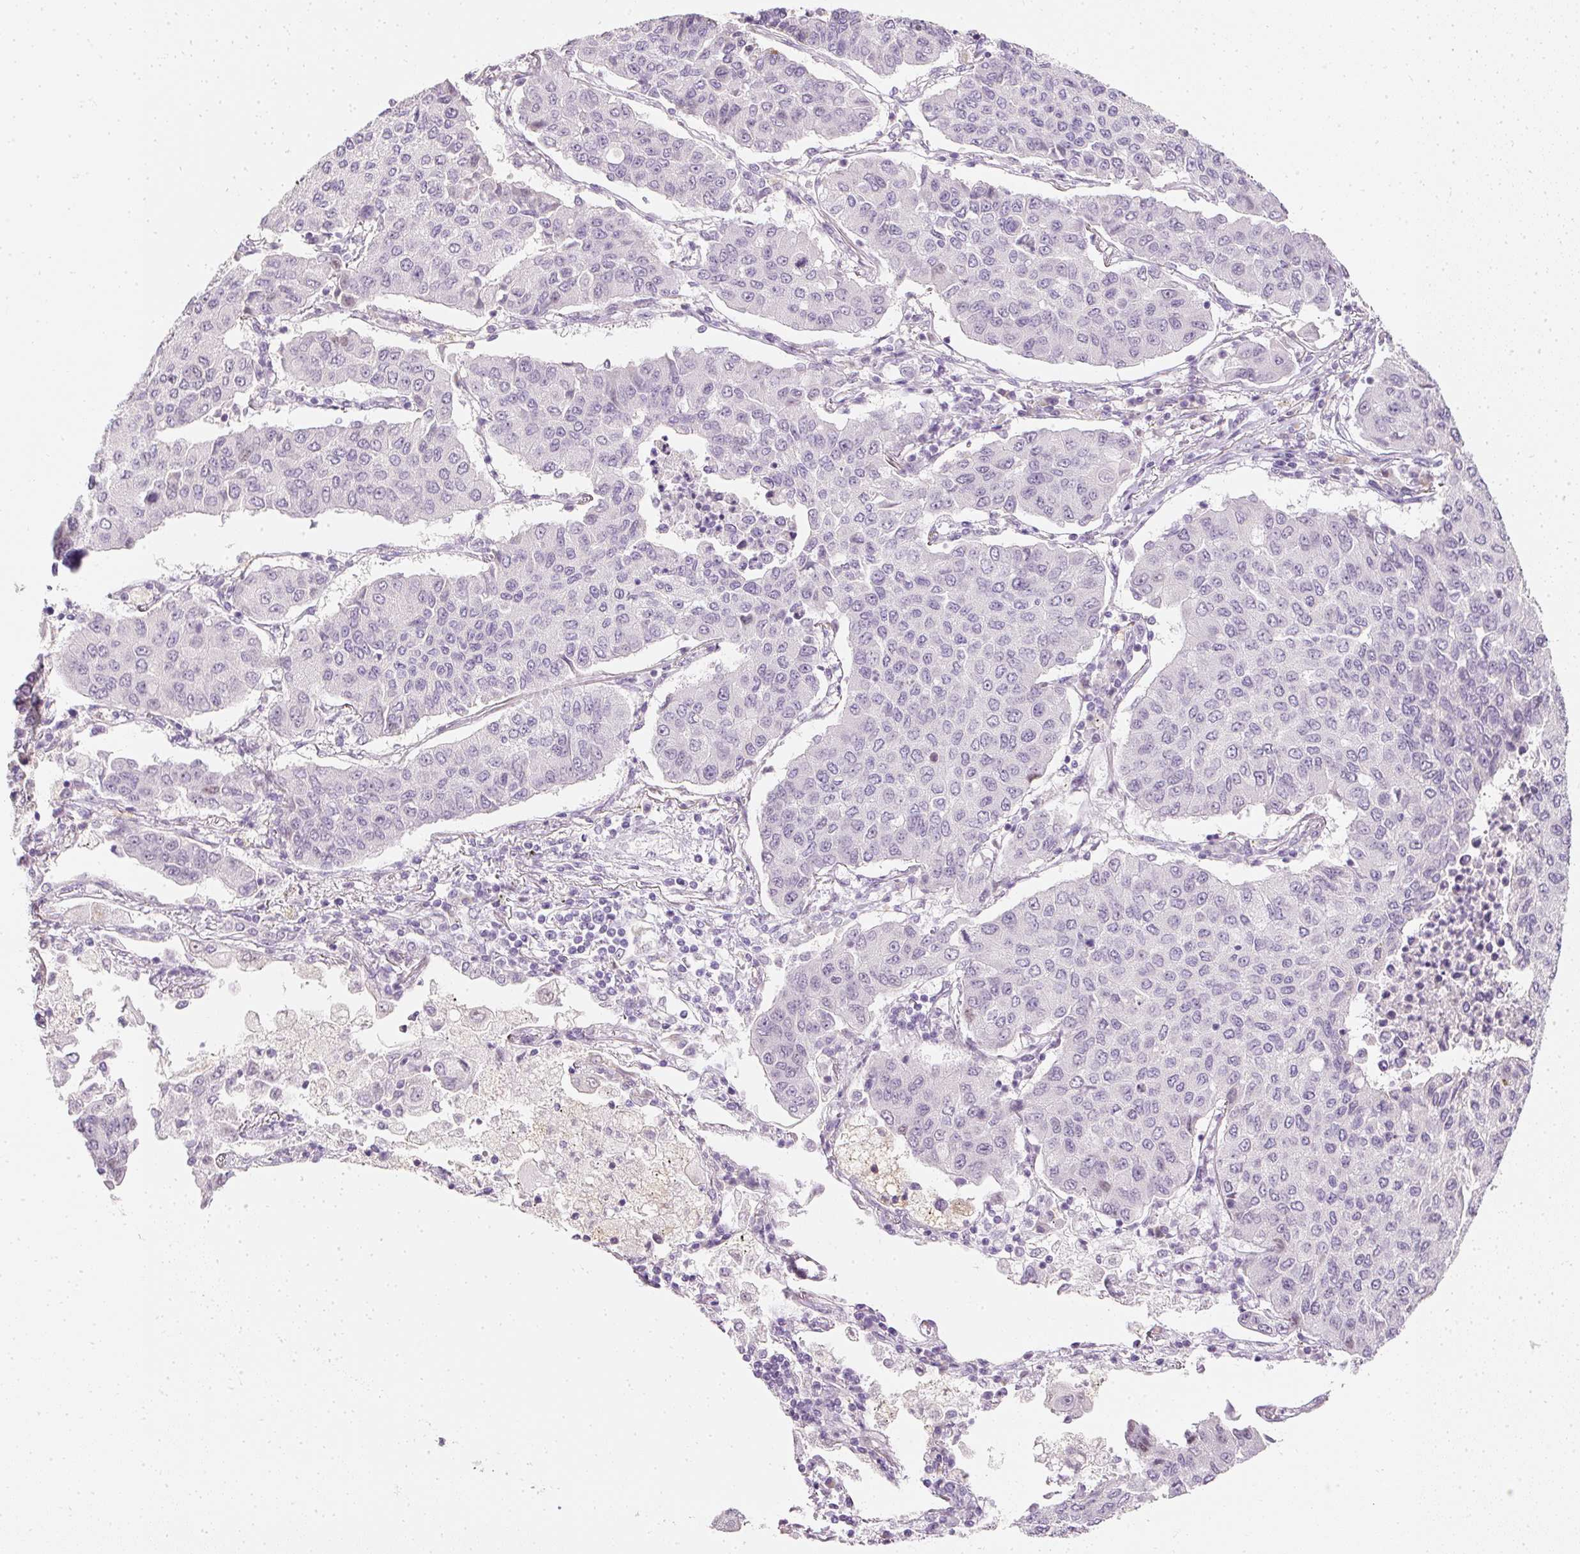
{"staining": {"intensity": "negative", "quantity": "none", "location": "none"}, "tissue": "lung cancer", "cell_type": "Tumor cells", "image_type": "cancer", "snomed": [{"axis": "morphology", "description": "Squamous cell carcinoma, NOS"}, {"axis": "topography", "description": "Lung"}], "caption": "This is an immunohistochemistry (IHC) micrograph of human lung cancer (squamous cell carcinoma). There is no staining in tumor cells.", "gene": "ELAVL3", "patient": {"sex": "male", "age": 74}}